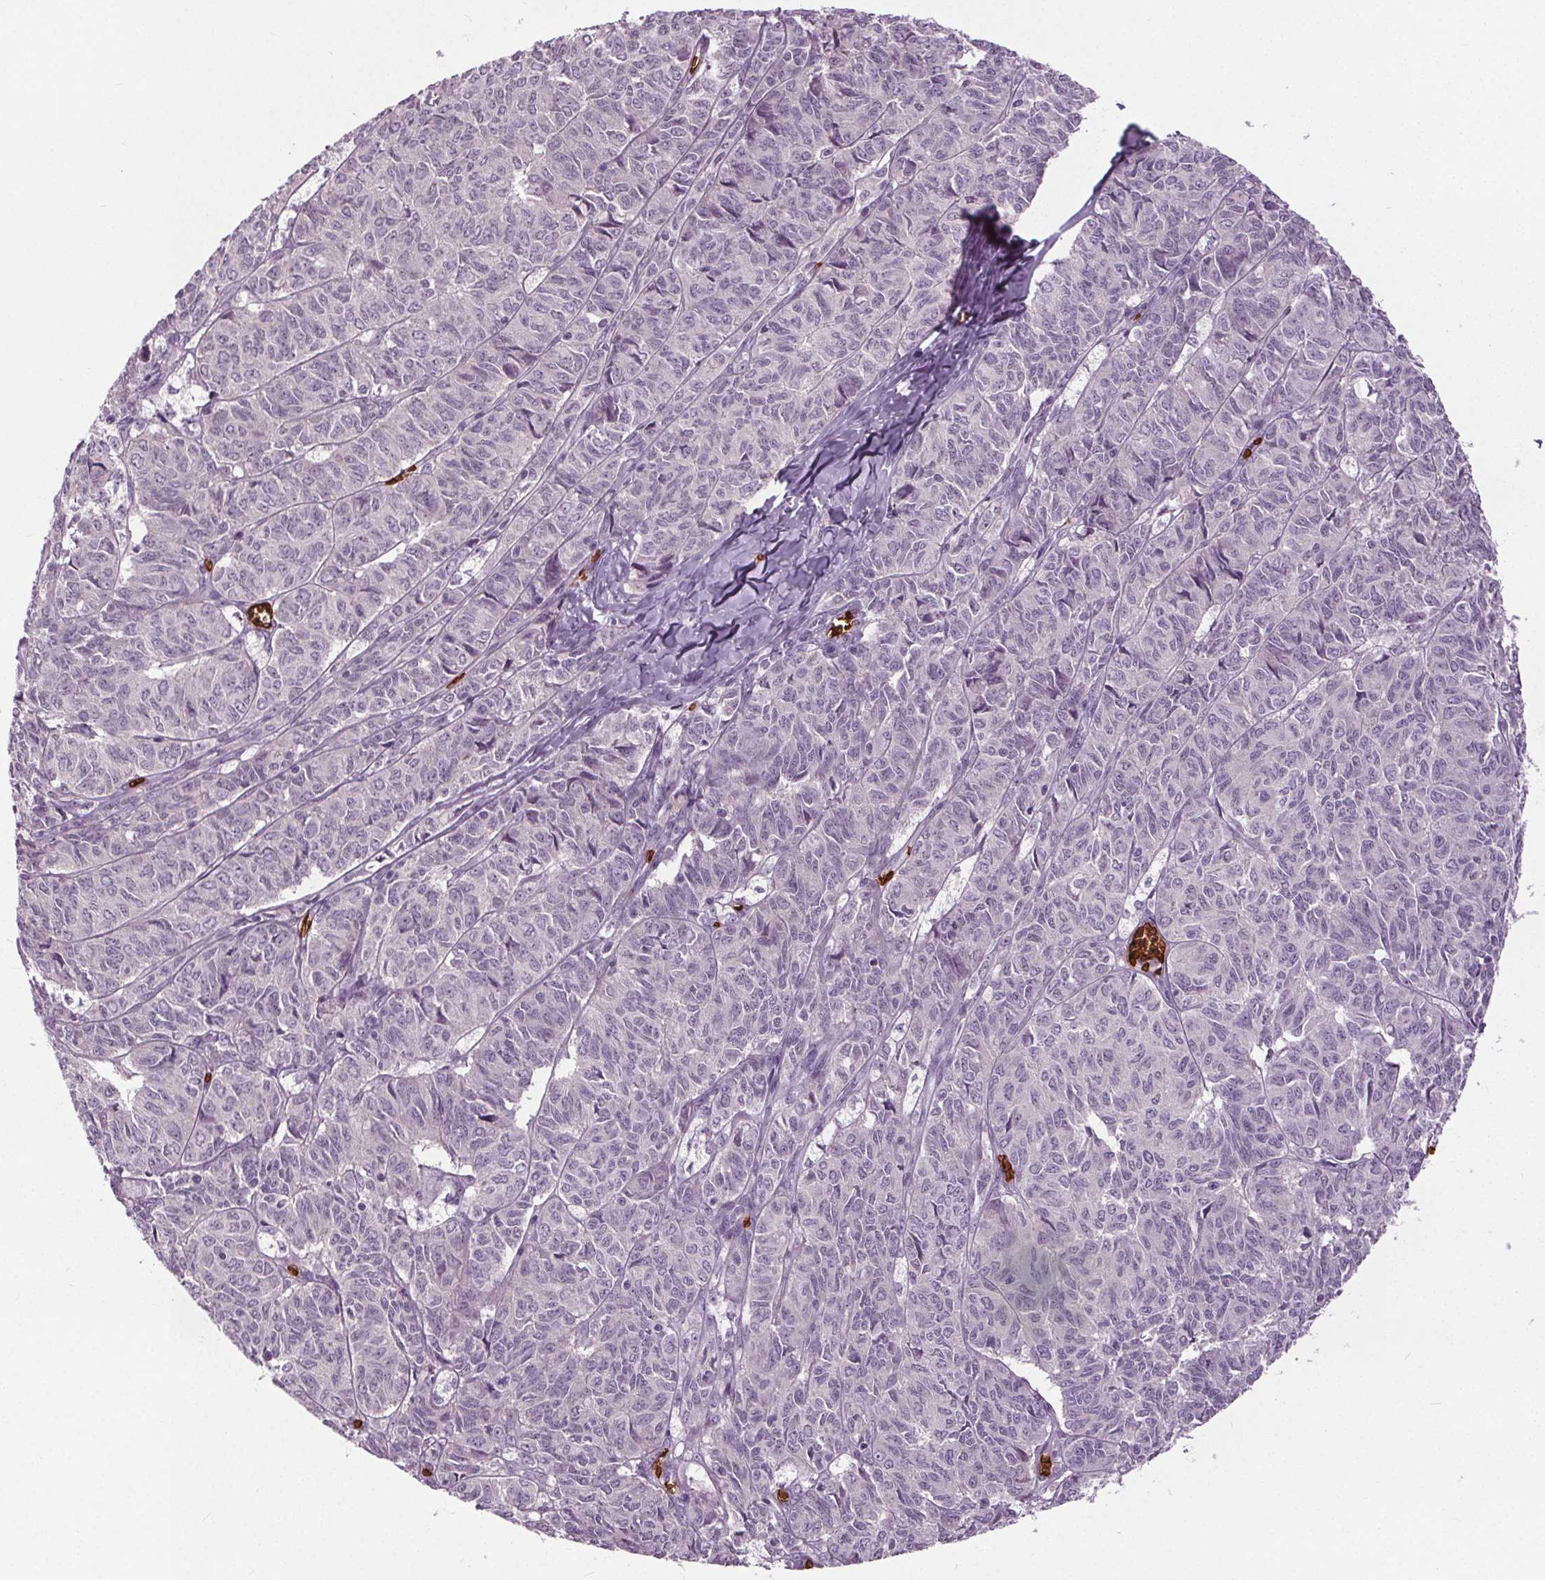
{"staining": {"intensity": "negative", "quantity": "none", "location": "none"}, "tissue": "ovarian cancer", "cell_type": "Tumor cells", "image_type": "cancer", "snomed": [{"axis": "morphology", "description": "Carcinoma, endometroid"}, {"axis": "topography", "description": "Ovary"}], "caption": "High power microscopy image of an immunohistochemistry (IHC) histopathology image of ovarian endometroid carcinoma, revealing no significant staining in tumor cells. (DAB IHC with hematoxylin counter stain).", "gene": "SLC4A1", "patient": {"sex": "female", "age": 80}}